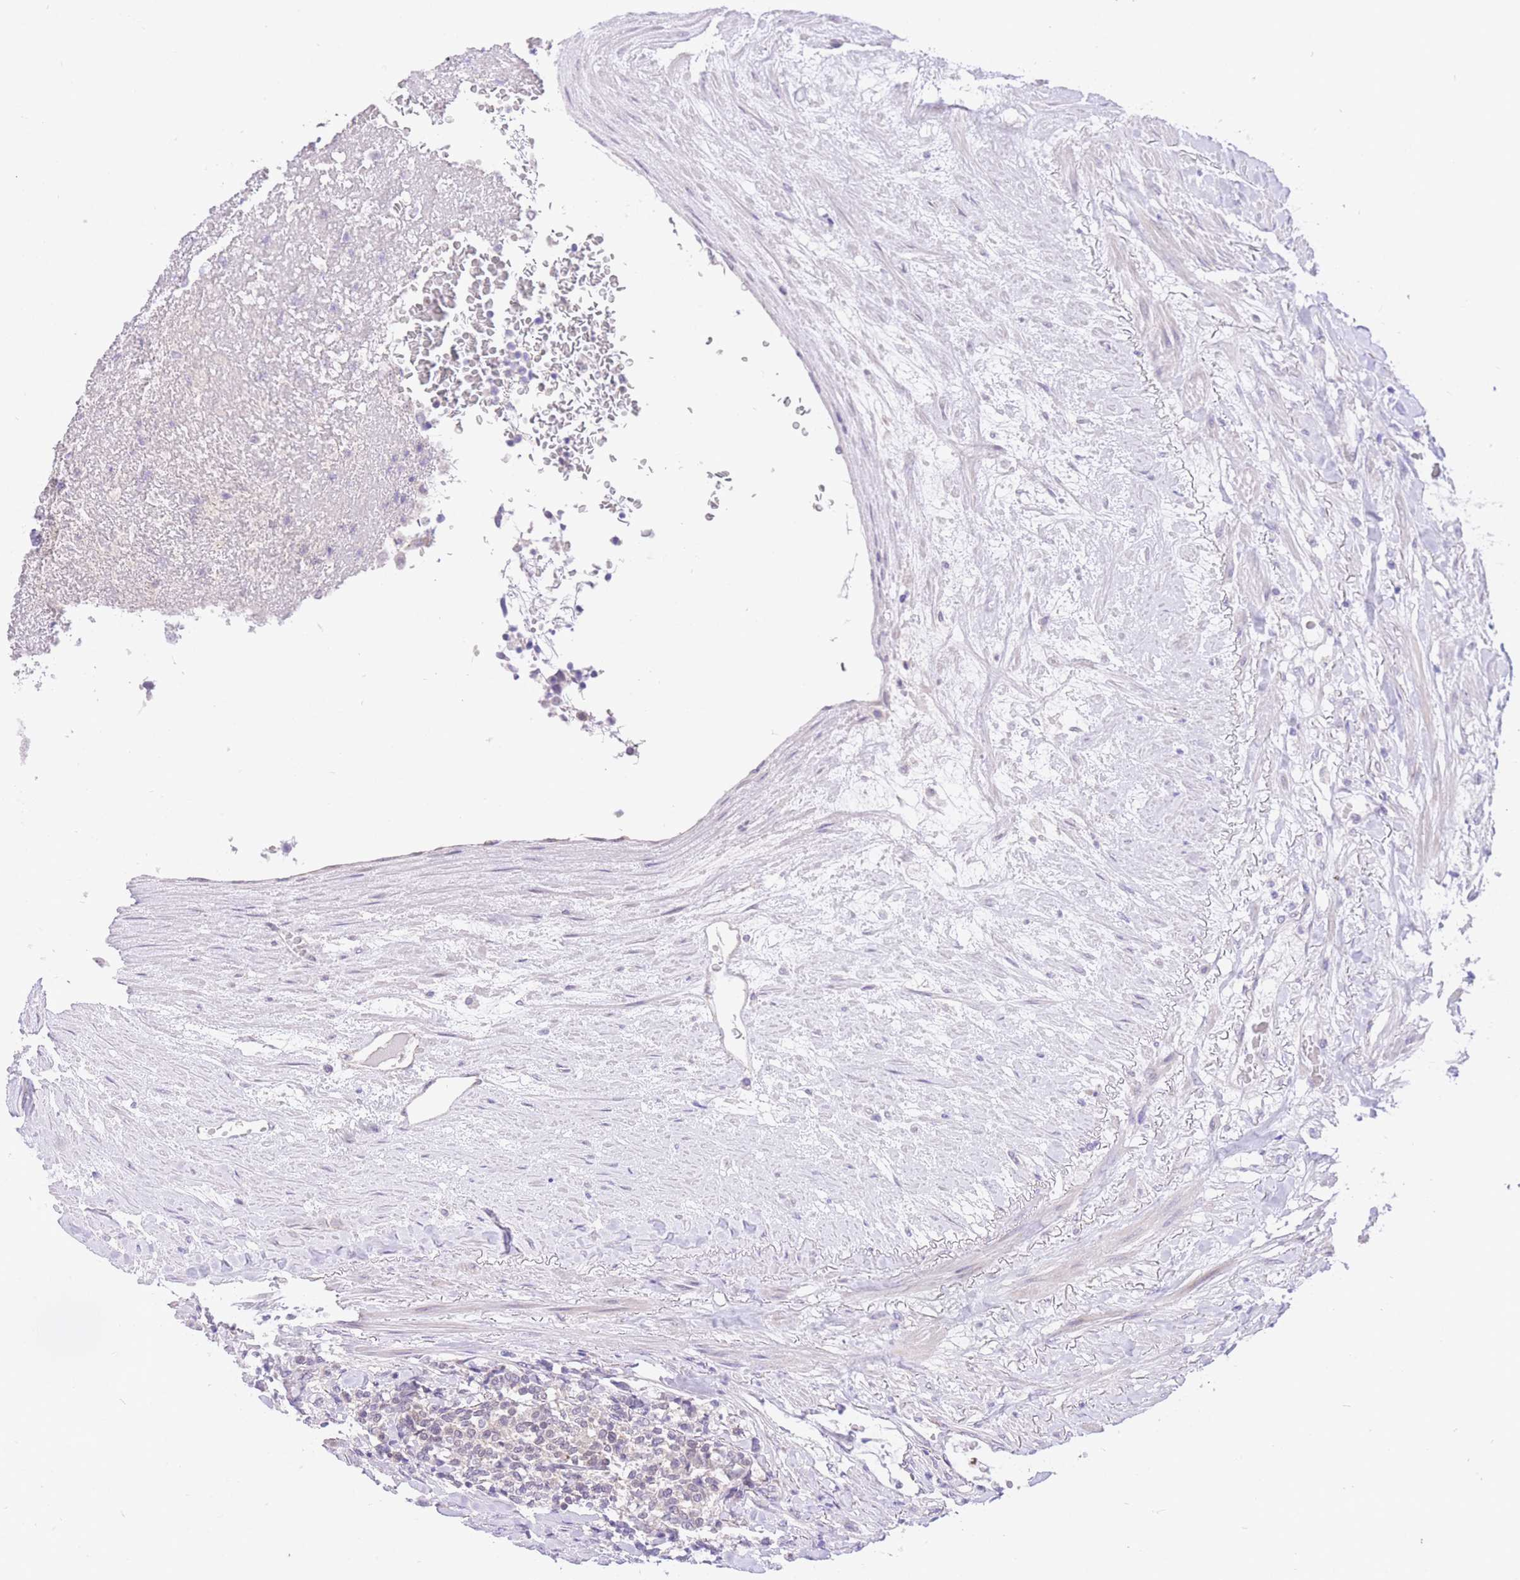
{"staining": {"intensity": "weak", "quantity": "25%-75%", "location": "nuclear"}, "tissue": "carcinoid", "cell_type": "Tumor cells", "image_type": "cancer", "snomed": [{"axis": "morphology", "description": "Carcinoid, malignant, NOS"}, {"axis": "topography", "description": "Pancreas"}], "caption": "Malignant carcinoid stained with IHC shows weak nuclear expression in about 25%-75% of tumor cells.", "gene": "UBXN7", "patient": {"sex": "female", "age": 54}}